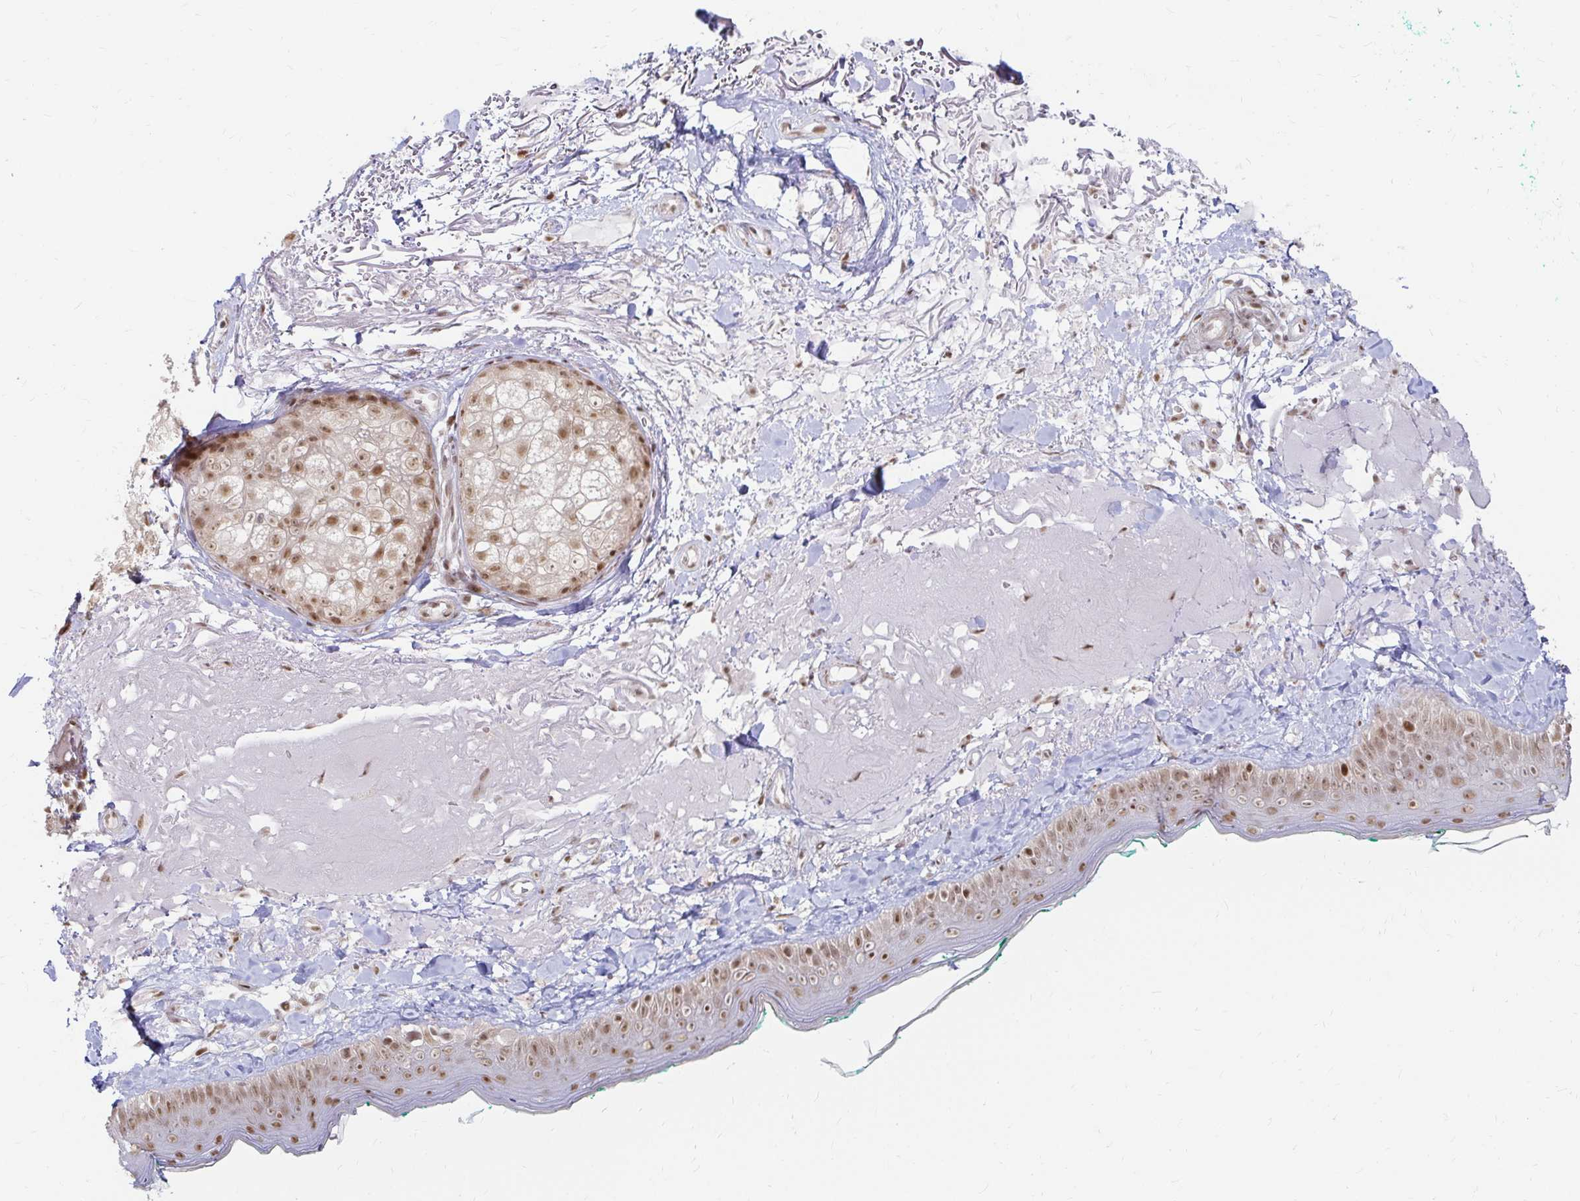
{"staining": {"intensity": "moderate", "quantity": ">75%", "location": "nuclear"}, "tissue": "skin", "cell_type": "Fibroblasts", "image_type": "normal", "snomed": [{"axis": "morphology", "description": "Normal tissue, NOS"}, {"axis": "topography", "description": "Skin"}], "caption": "Immunohistochemistry (IHC) of benign human skin reveals medium levels of moderate nuclear positivity in approximately >75% of fibroblasts. (brown staining indicates protein expression, while blue staining denotes nuclei).", "gene": "HNRNPU", "patient": {"sex": "male", "age": 73}}